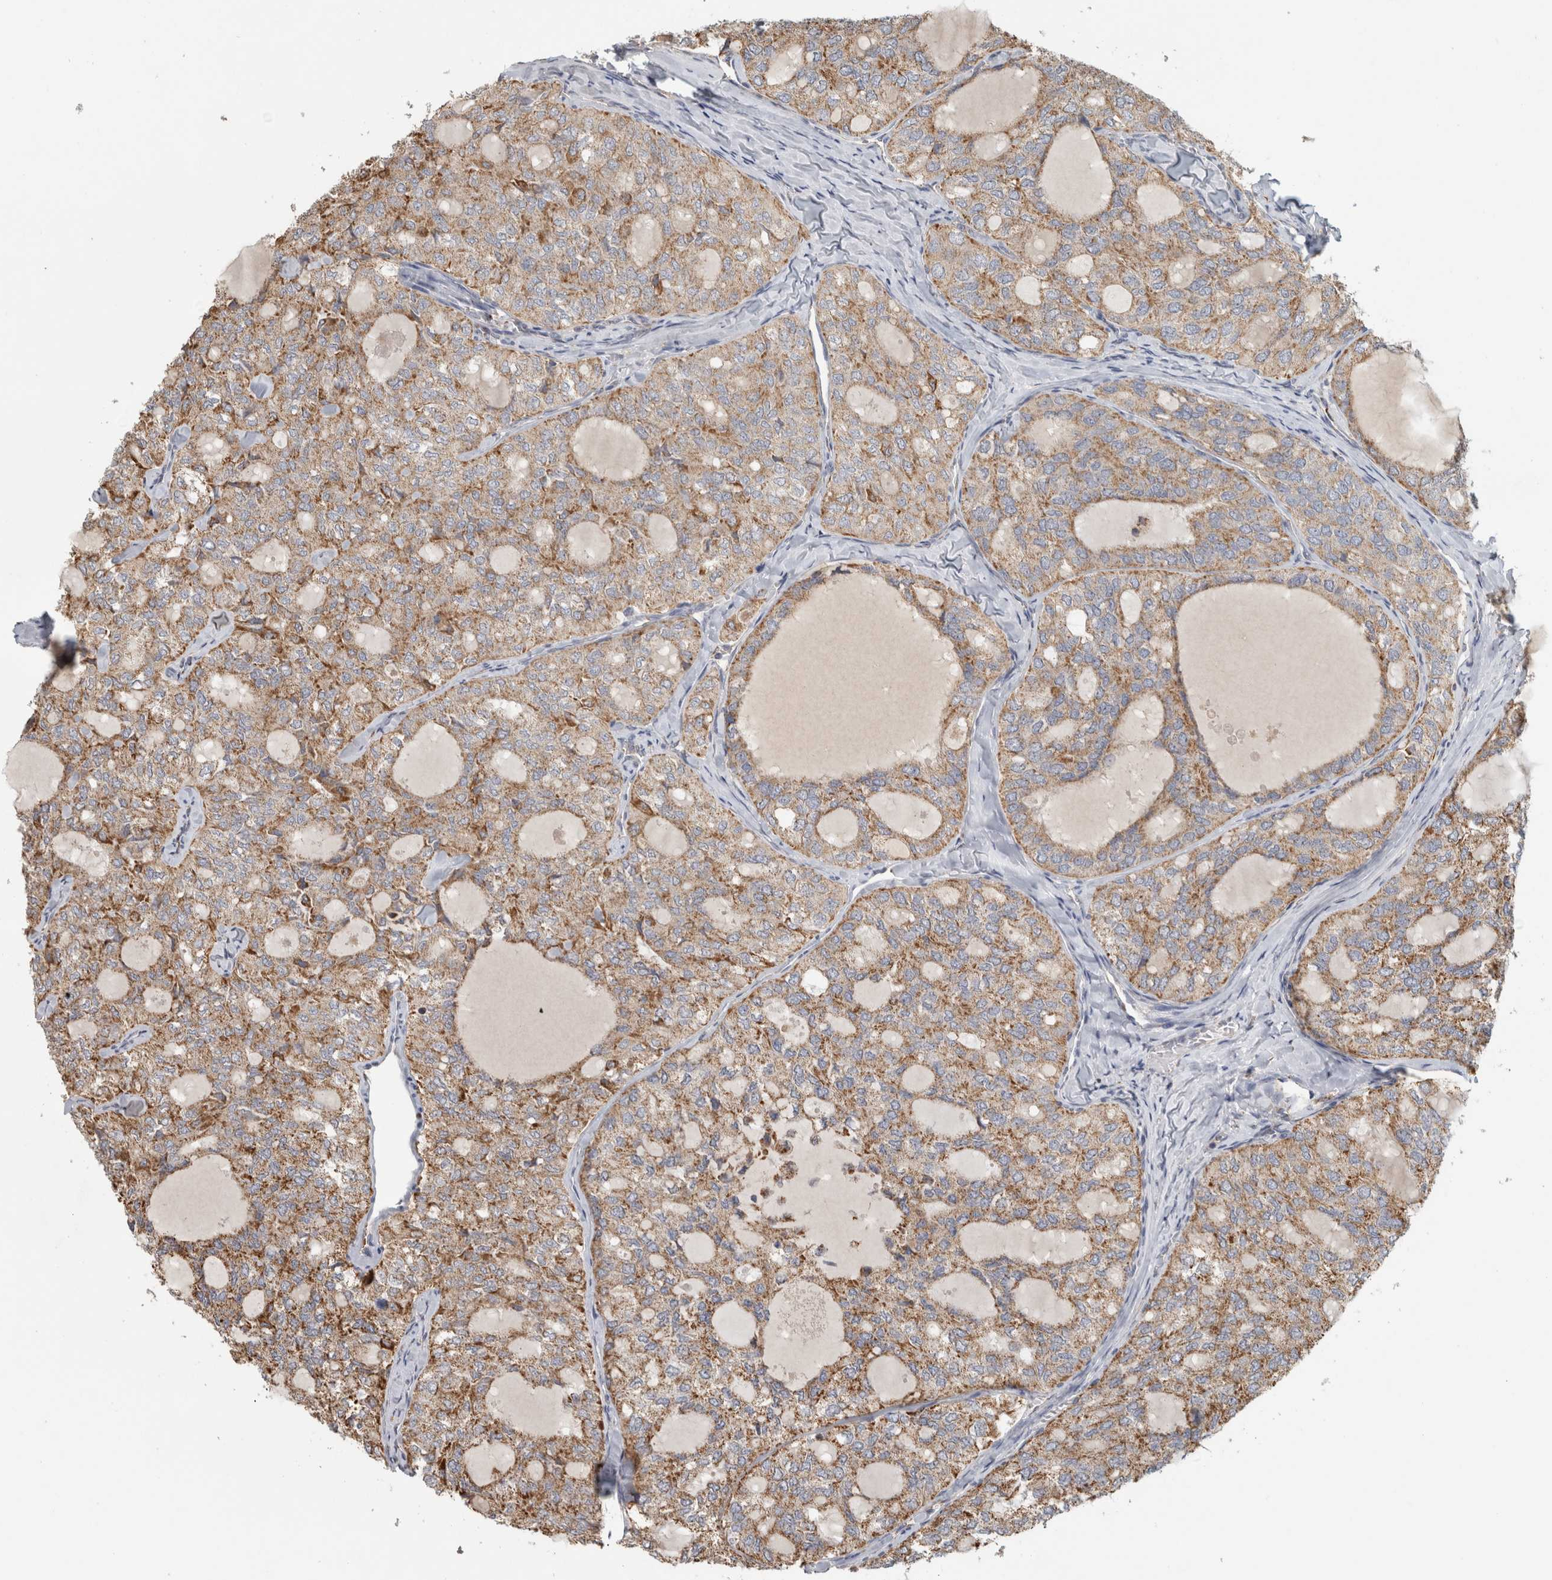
{"staining": {"intensity": "moderate", "quantity": ">75%", "location": "cytoplasmic/membranous"}, "tissue": "thyroid cancer", "cell_type": "Tumor cells", "image_type": "cancer", "snomed": [{"axis": "morphology", "description": "Follicular adenoma carcinoma, NOS"}, {"axis": "topography", "description": "Thyroid gland"}], "caption": "Immunohistochemistry staining of thyroid follicular adenoma carcinoma, which exhibits medium levels of moderate cytoplasmic/membranous staining in approximately >75% of tumor cells indicating moderate cytoplasmic/membranous protein staining. The staining was performed using DAB (brown) for protein detection and nuclei were counterstained in hematoxylin (blue).", "gene": "ST8SIA1", "patient": {"sex": "male", "age": 75}}